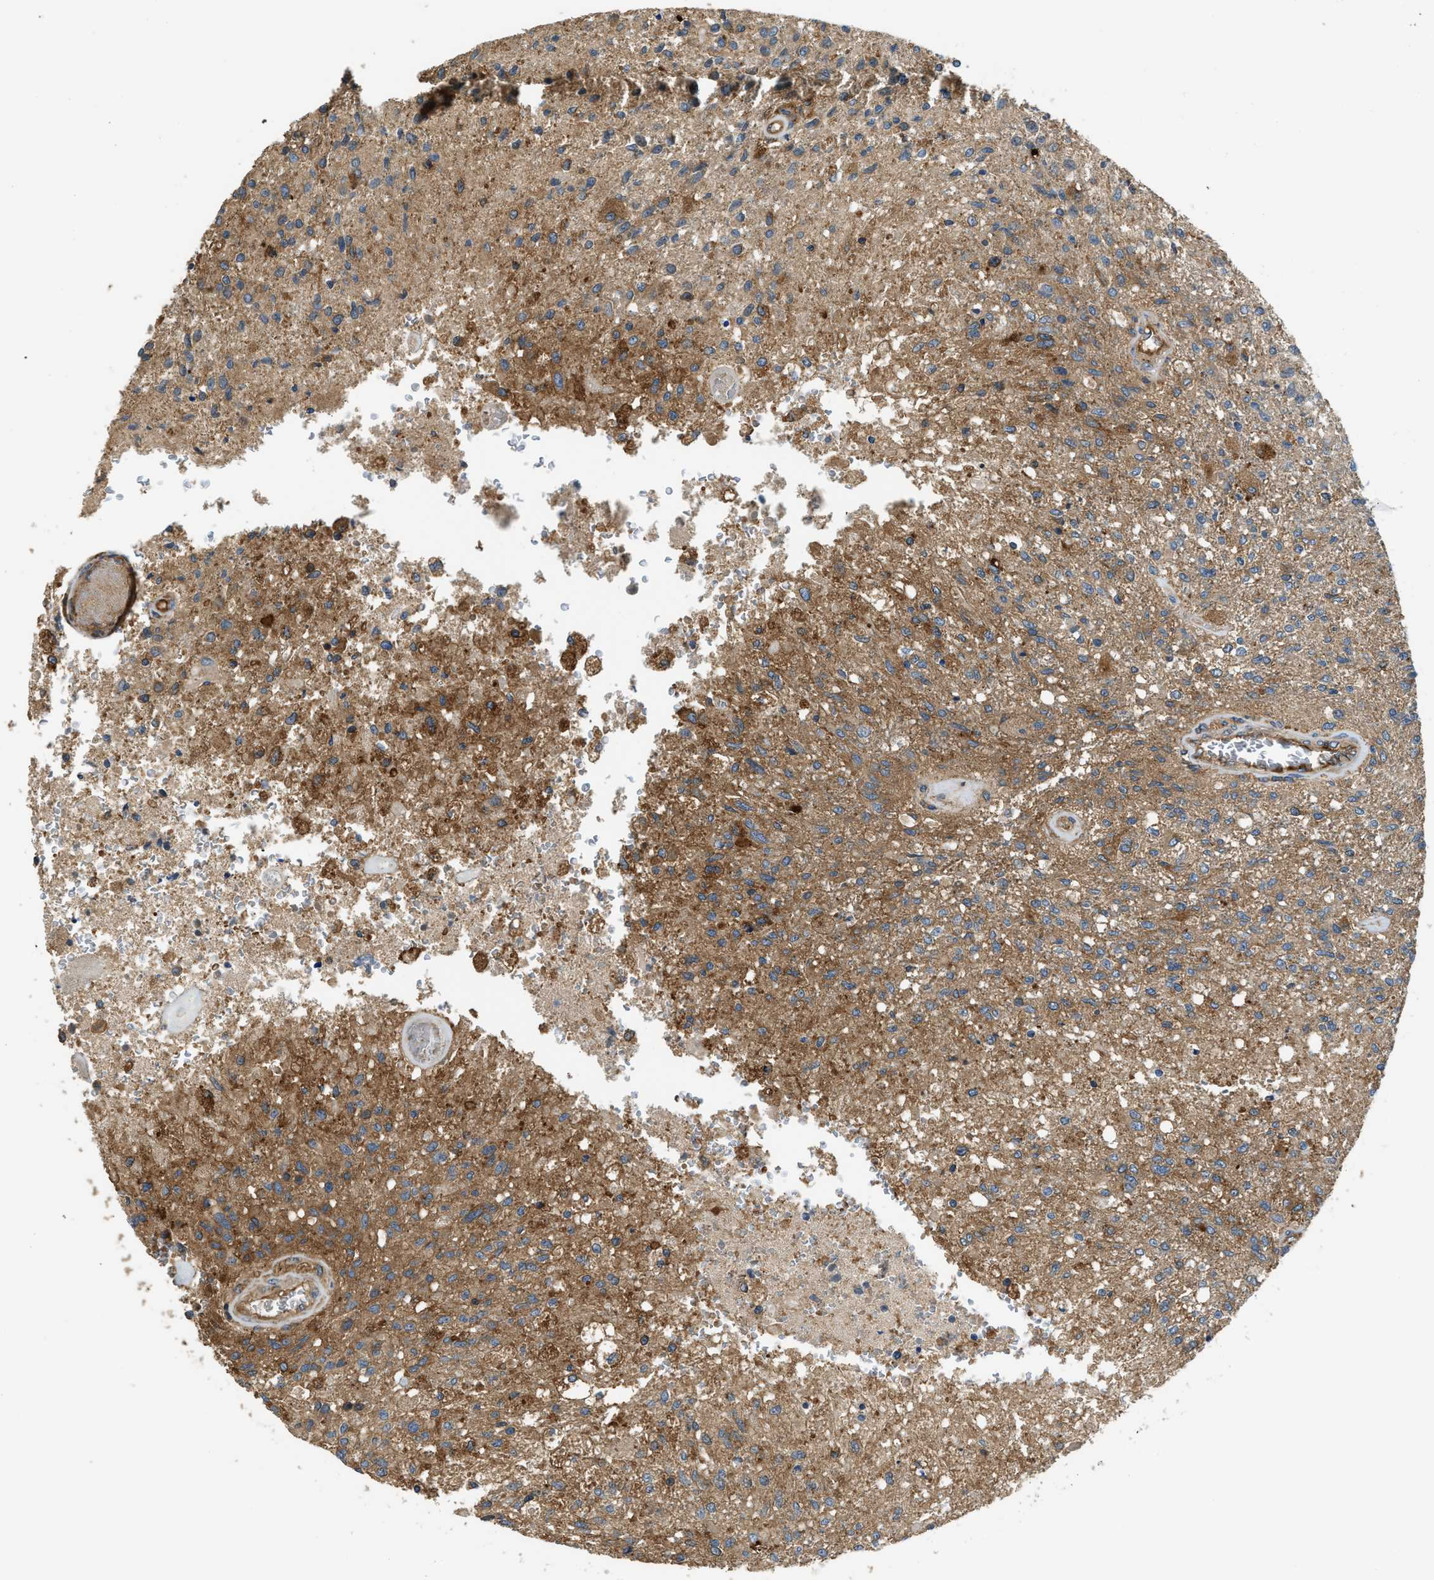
{"staining": {"intensity": "moderate", "quantity": ">75%", "location": "cytoplasmic/membranous"}, "tissue": "glioma", "cell_type": "Tumor cells", "image_type": "cancer", "snomed": [{"axis": "morphology", "description": "Normal tissue, NOS"}, {"axis": "morphology", "description": "Glioma, malignant, High grade"}, {"axis": "topography", "description": "Cerebral cortex"}], "caption": "Protein staining of malignant glioma (high-grade) tissue shows moderate cytoplasmic/membranous expression in about >75% of tumor cells.", "gene": "BAG4", "patient": {"sex": "male", "age": 77}}